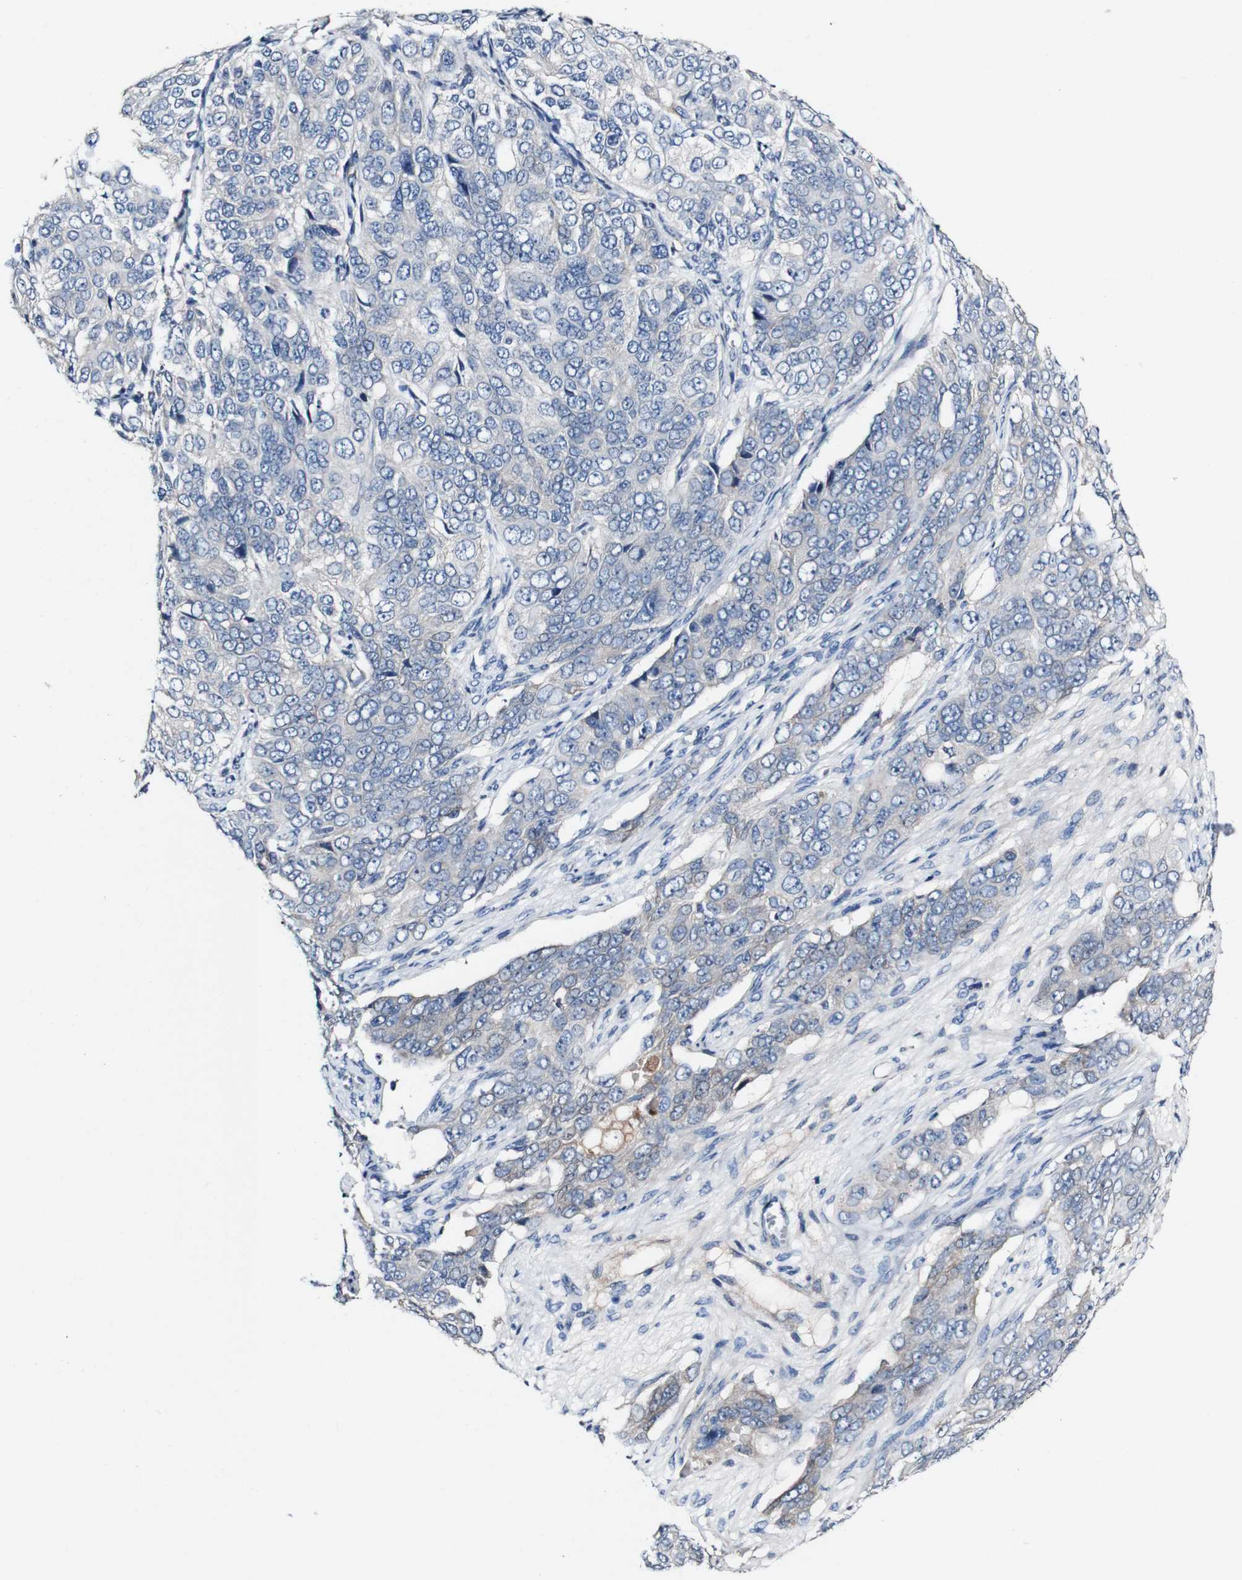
{"staining": {"intensity": "negative", "quantity": "none", "location": "none"}, "tissue": "ovarian cancer", "cell_type": "Tumor cells", "image_type": "cancer", "snomed": [{"axis": "morphology", "description": "Carcinoma, endometroid"}, {"axis": "topography", "description": "Ovary"}], "caption": "Tumor cells show no significant expression in ovarian cancer (endometroid carcinoma).", "gene": "GRAMD1A", "patient": {"sex": "female", "age": 51}}